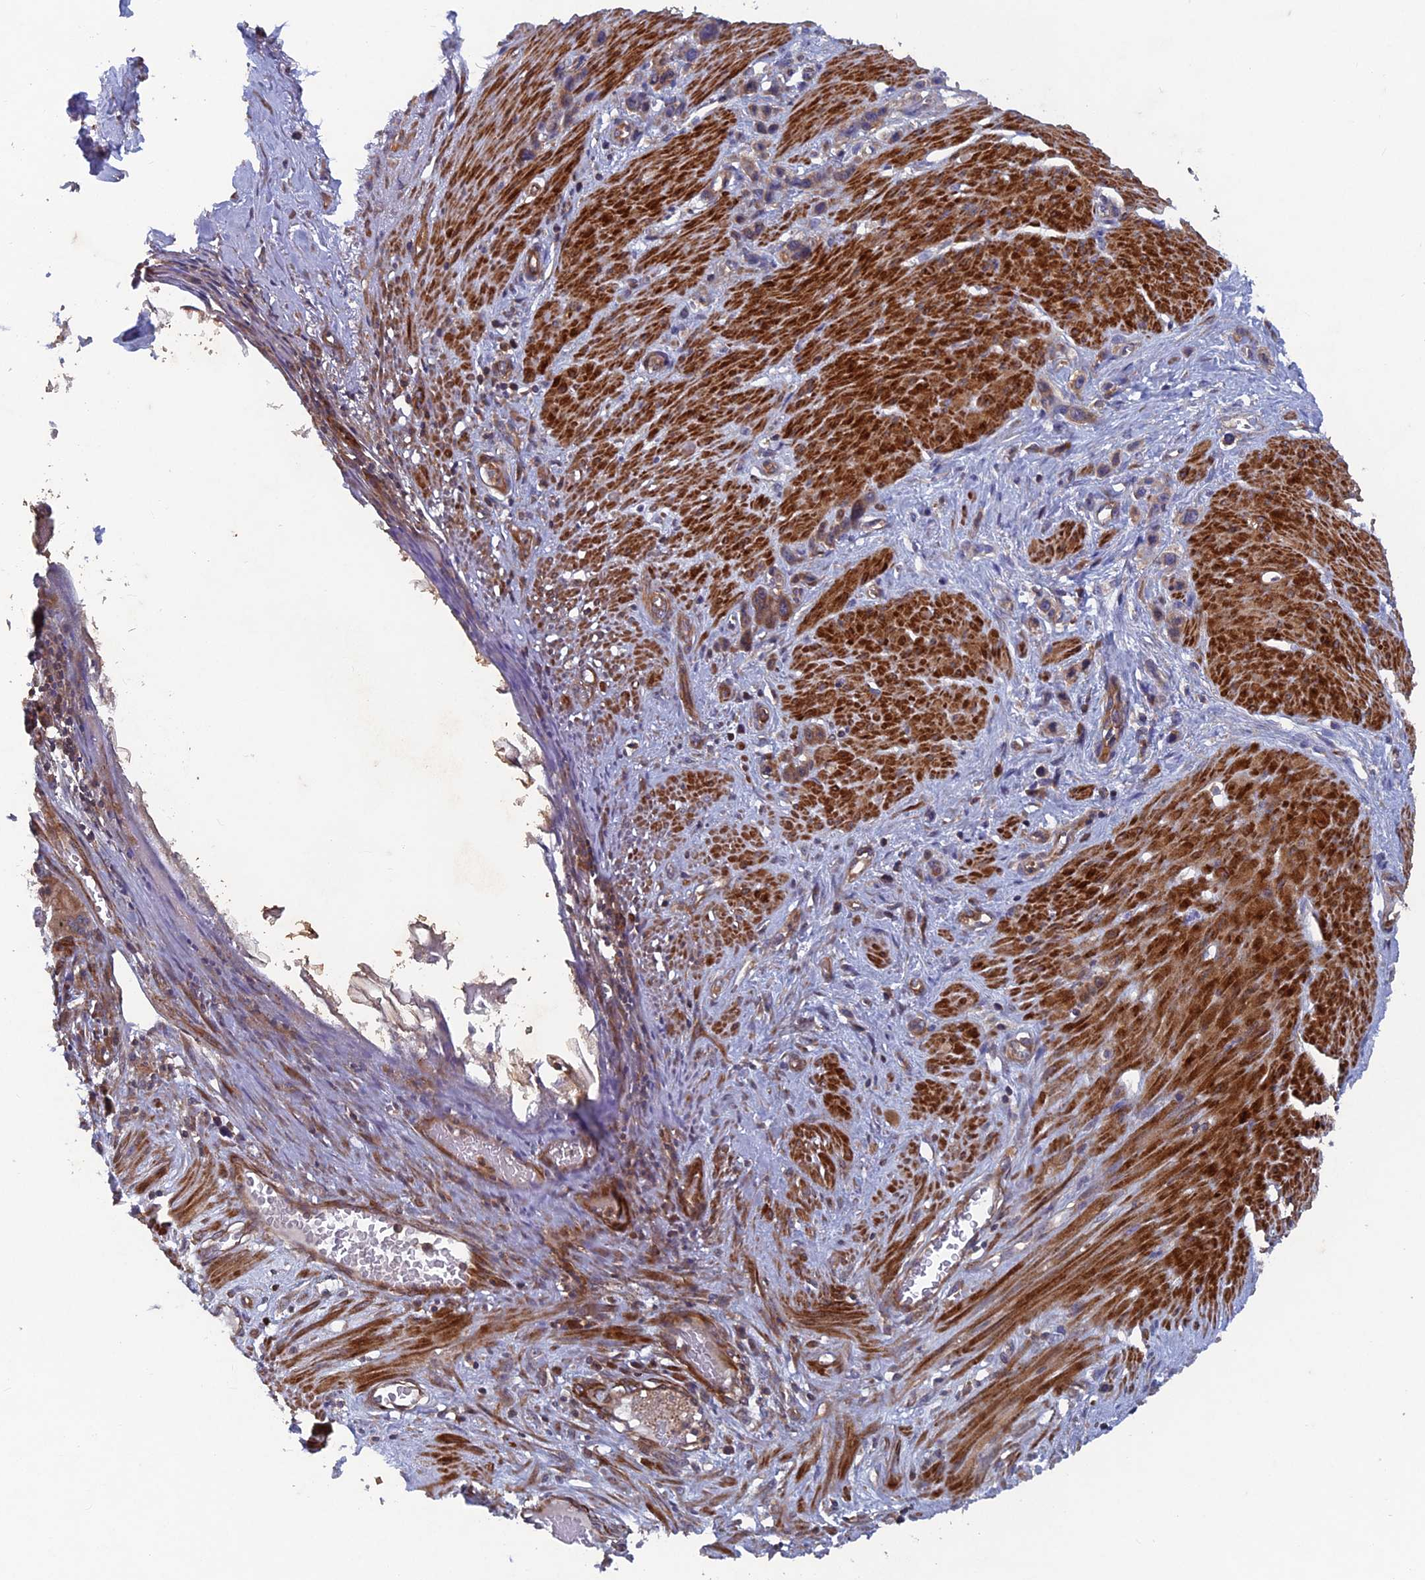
{"staining": {"intensity": "weak", "quantity": ">75%", "location": "cytoplasmic/membranous"}, "tissue": "stomach cancer", "cell_type": "Tumor cells", "image_type": "cancer", "snomed": [{"axis": "morphology", "description": "Adenocarcinoma, NOS"}, {"axis": "morphology", "description": "Adenocarcinoma, High grade"}, {"axis": "topography", "description": "Stomach, upper"}, {"axis": "topography", "description": "Stomach, lower"}], "caption": "Stomach cancer was stained to show a protein in brown. There is low levels of weak cytoplasmic/membranous positivity in approximately >75% of tumor cells.", "gene": "NCAPG", "patient": {"sex": "female", "age": 65}}